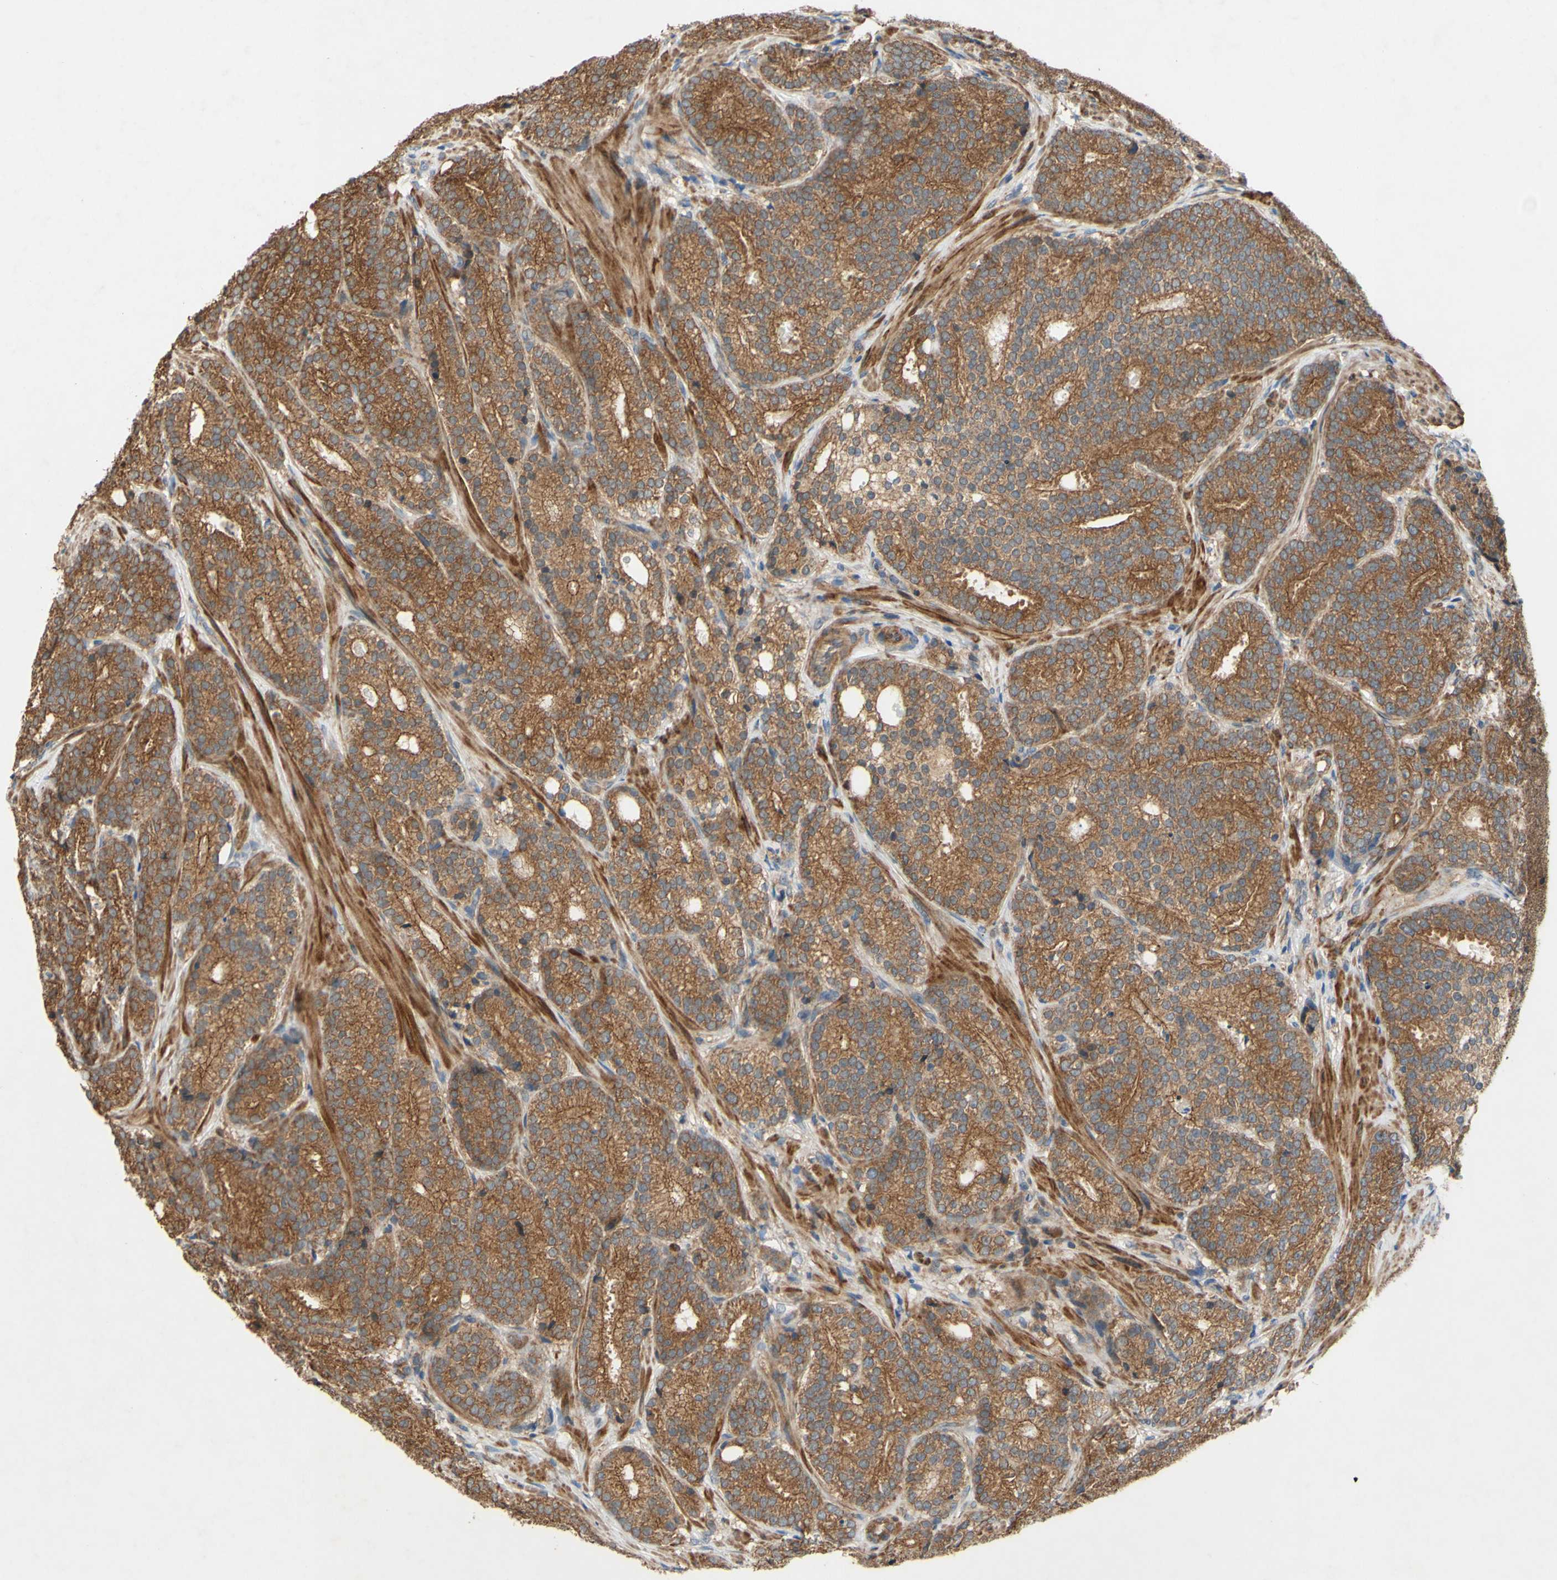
{"staining": {"intensity": "strong", "quantity": ">75%", "location": "cytoplasmic/membranous"}, "tissue": "prostate cancer", "cell_type": "Tumor cells", "image_type": "cancer", "snomed": [{"axis": "morphology", "description": "Adenocarcinoma, High grade"}, {"axis": "topography", "description": "Prostate"}], "caption": "IHC staining of high-grade adenocarcinoma (prostate), which reveals high levels of strong cytoplasmic/membranous expression in about >75% of tumor cells indicating strong cytoplasmic/membranous protein staining. The staining was performed using DAB (brown) for protein detection and nuclei were counterstained in hematoxylin (blue).", "gene": "PDGFB", "patient": {"sex": "male", "age": 61}}